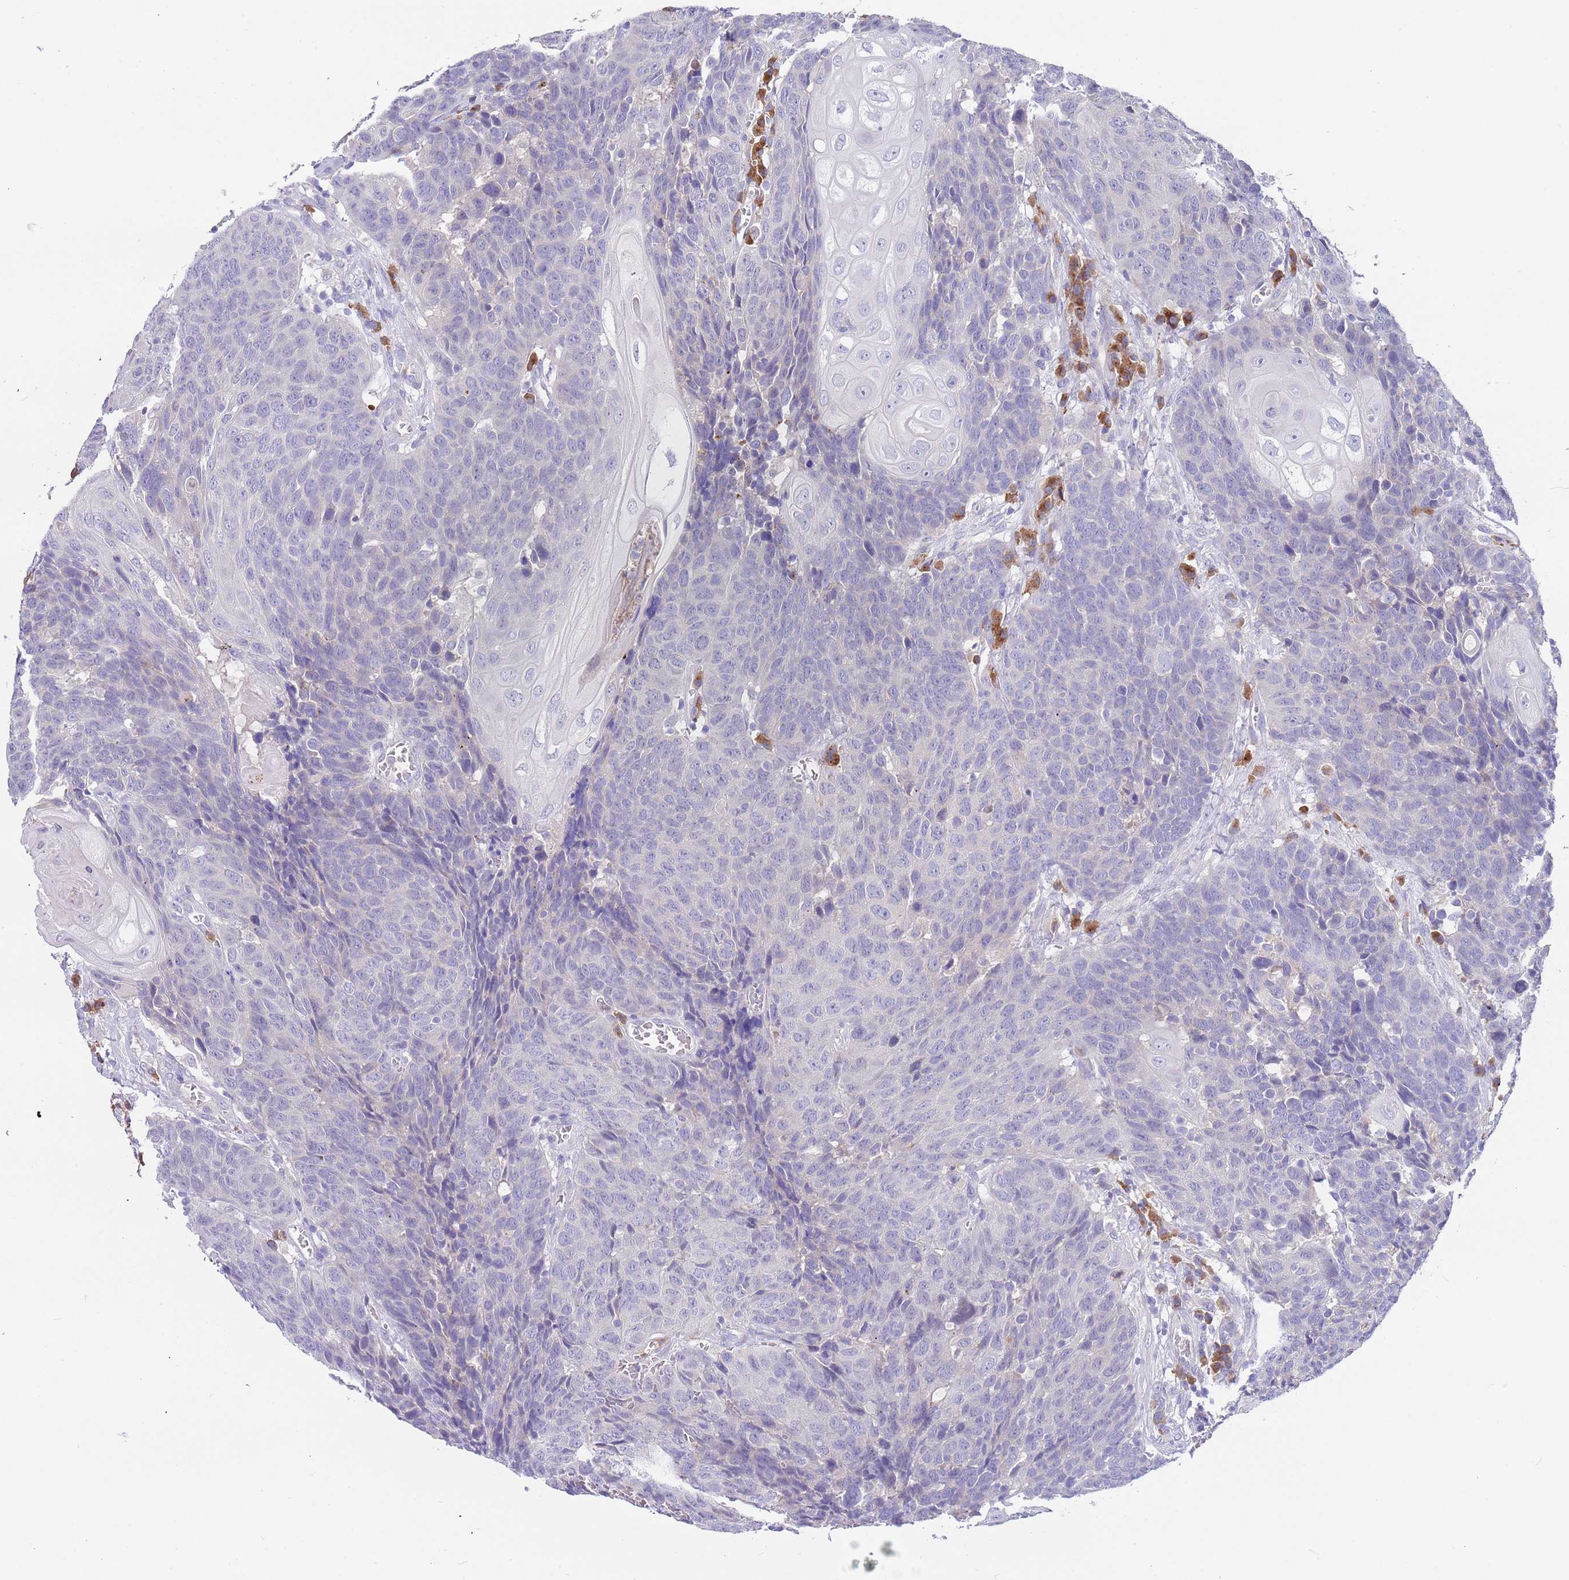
{"staining": {"intensity": "negative", "quantity": "none", "location": "none"}, "tissue": "head and neck cancer", "cell_type": "Tumor cells", "image_type": "cancer", "snomed": [{"axis": "morphology", "description": "Squamous cell carcinoma, NOS"}, {"axis": "topography", "description": "Head-Neck"}], "caption": "An image of human head and neck cancer (squamous cell carcinoma) is negative for staining in tumor cells.", "gene": "TYW1", "patient": {"sex": "male", "age": 66}}